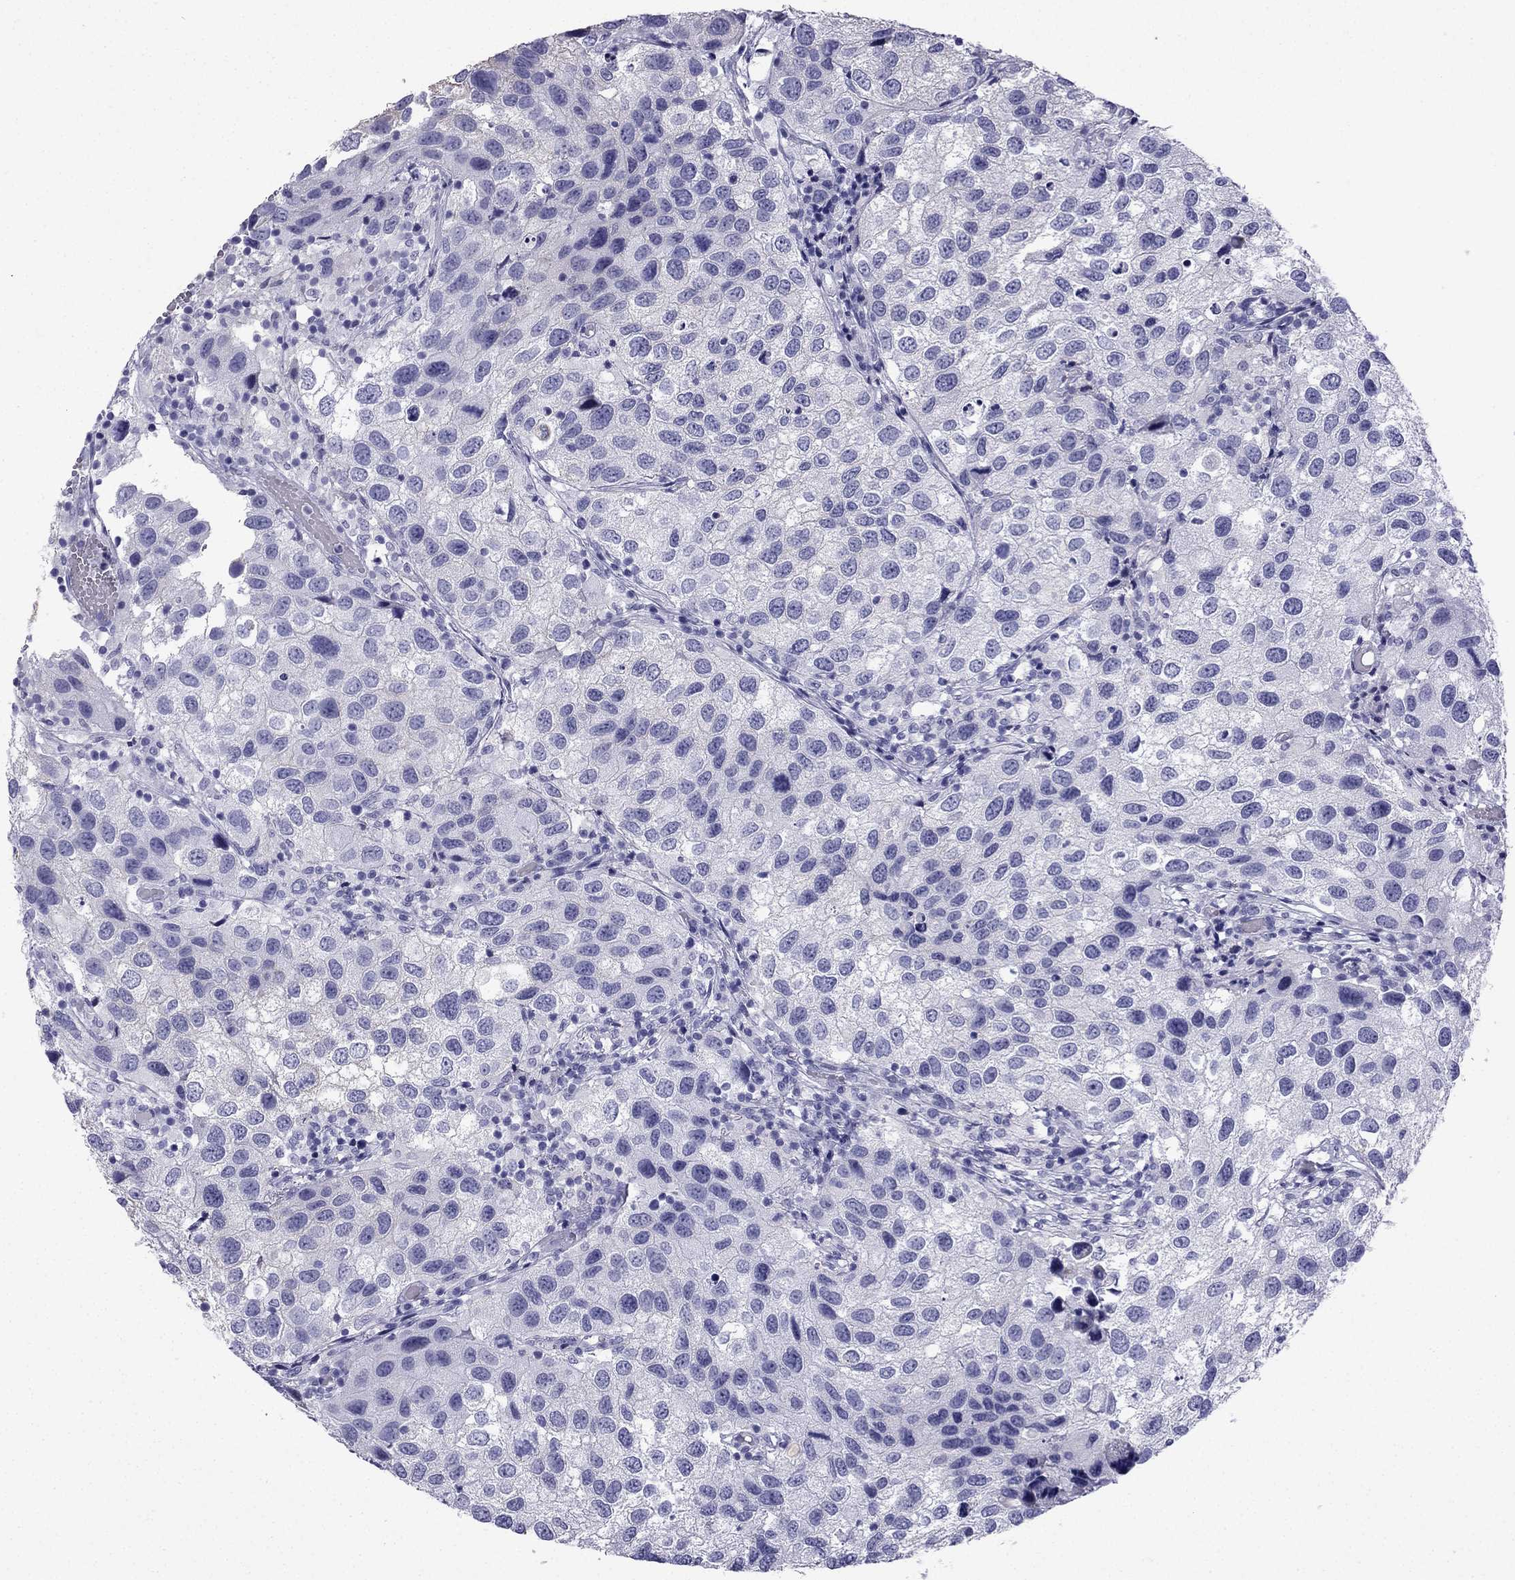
{"staining": {"intensity": "negative", "quantity": "none", "location": "none"}, "tissue": "urothelial cancer", "cell_type": "Tumor cells", "image_type": "cancer", "snomed": [{"axis": "morphology", "description": "Urothelial carcinoma, High grade"}, {"axis": "topography", "description": "Urinary bladder"}], "caption": "IHC micrograph of neoplastic tissue: human high-grade urothelial carcinoma stained with DAB exhibits no significant protein staining in tumor cells.", "gene": "GJA8", "patient": {"sex": "male", "age": 79}}